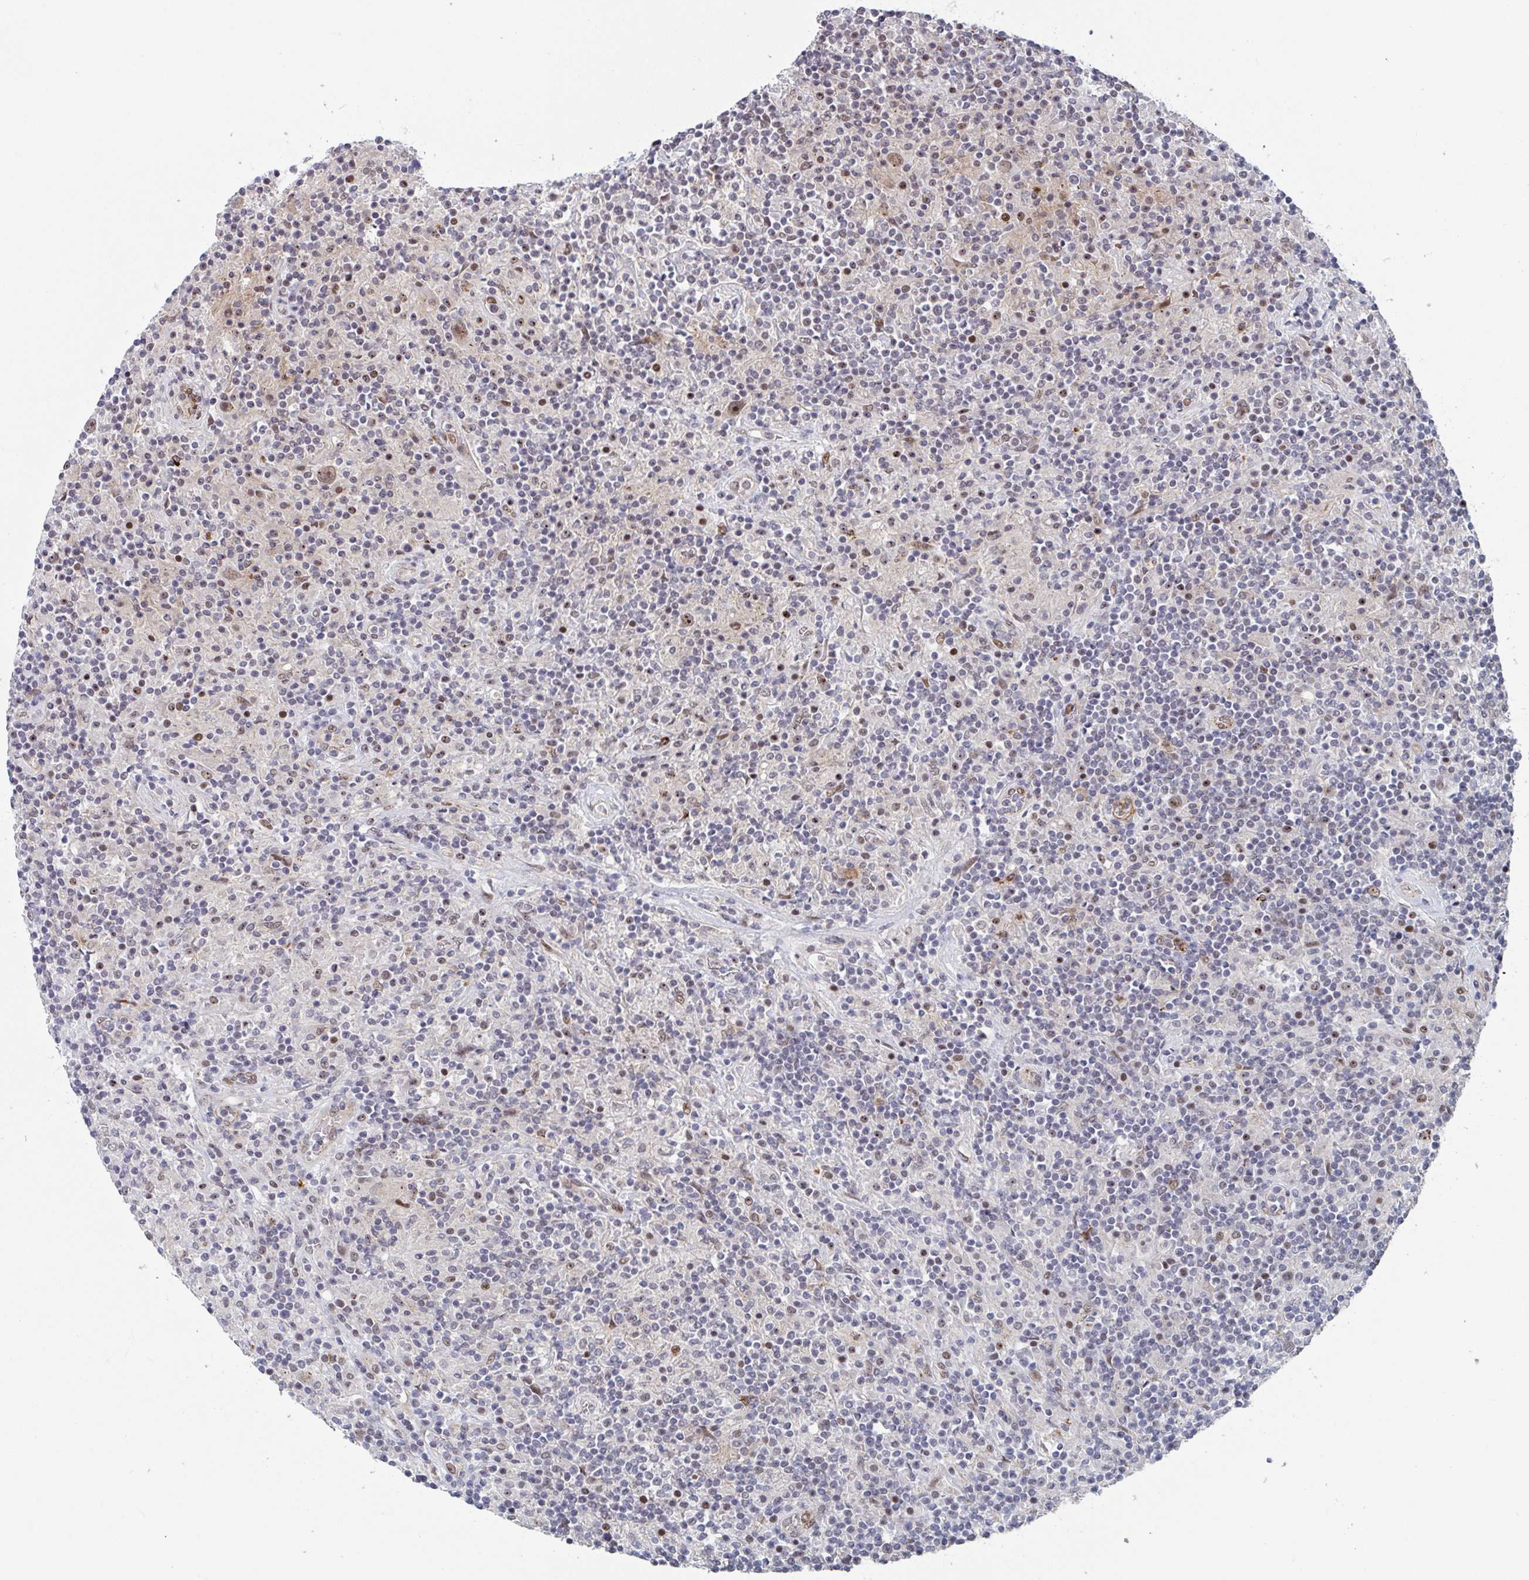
{"staining": {"intensity": "moderate", "quantity": ">75%", "location": "nuclear"}, "tissue": "lymphoma", "cell_type": "Tumor cells", "image_type": "cancer", "snomed": [{"axis": "morphology", "description": "Hodgkin's disease, NOS"}, {"axis": "topography", "description": "Lymph node"}], "caption": "A histopathology image showing moderate nuclear expression in about >75% of tumor cells in Hodgkin's disease, as visualized by brown immunohistochemical staining.", "gene": "RNF212", "patient": {"sex": "male", "age": 70}}